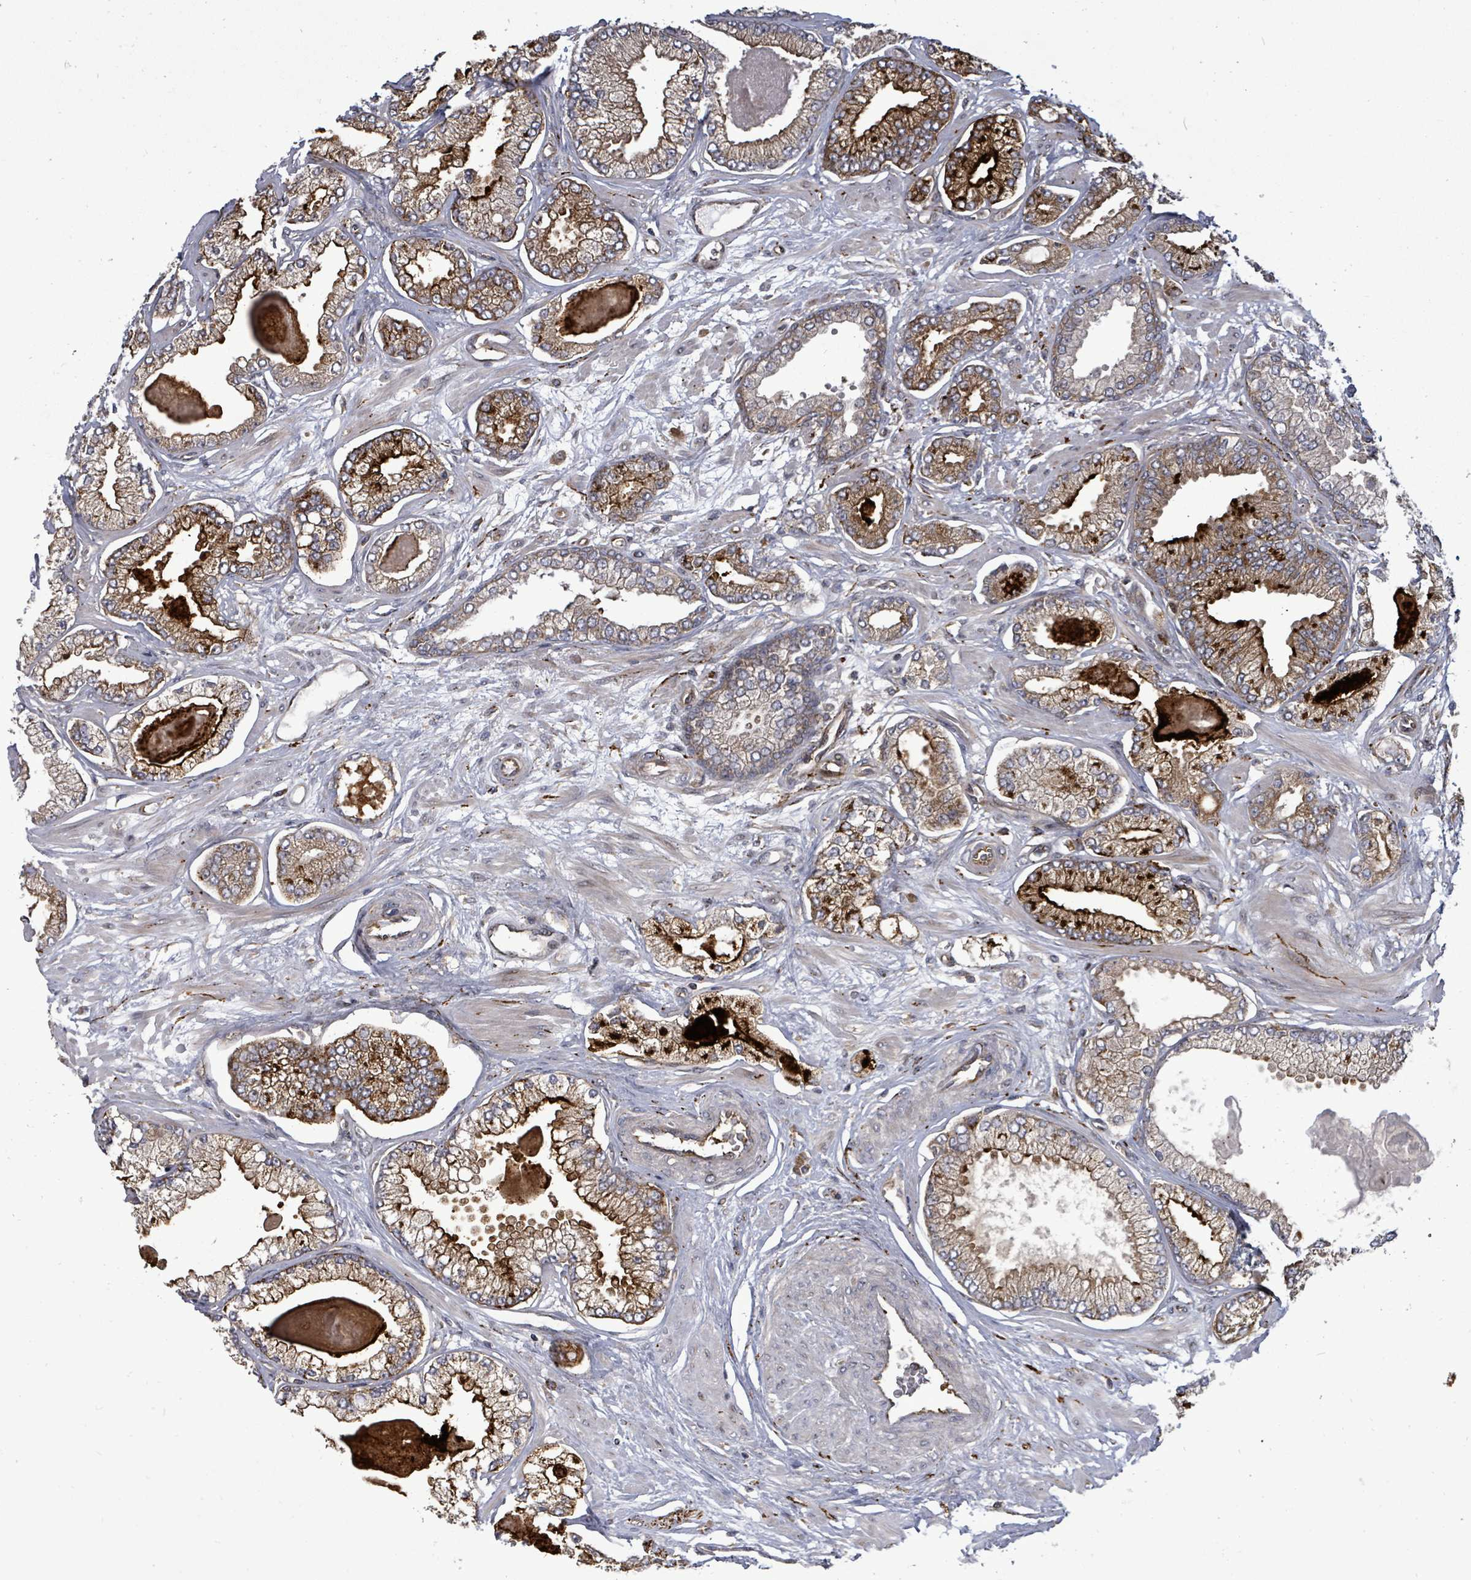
{"staining": {"intensity": "strong", "quantity": "25%-75%", "location": "cytoplasmic/membranous"}, "tissue": "prostate cancer", "cell_type": "Tumor cells", "image_type": "cancer", "snomed": [{"axis": "morphology", "description": "Adenocarcinoma, Low grade"}, {"axis": "topography", "description": "Prostate"}], "caption": "Adenocarcinoma (low-grade) (prostate) stained with a protein marker displays strong staining in tumor cells.", "gene": "EIF3C", "patient": {"sex": "male", "age": 64}}